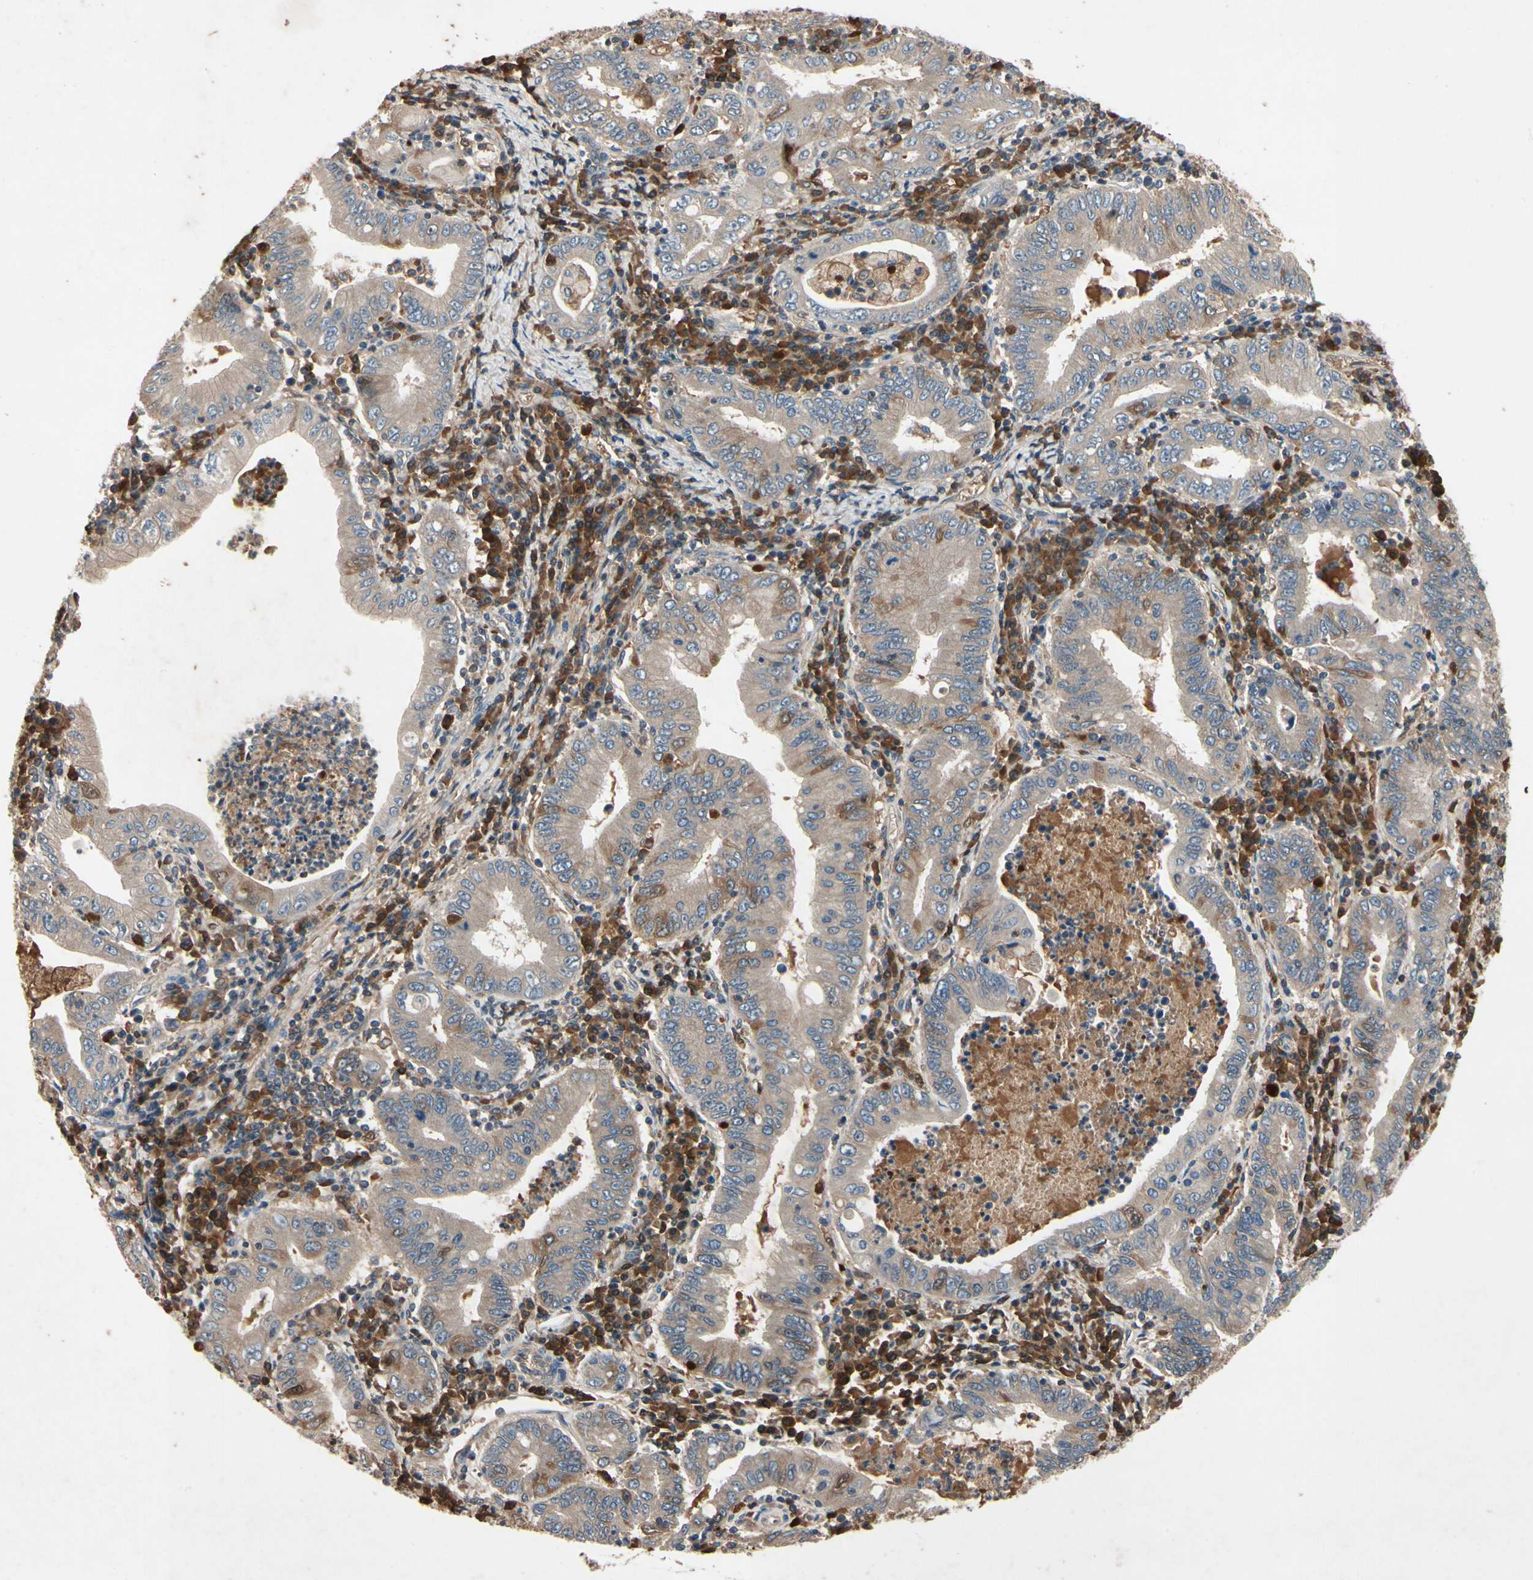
{"staining": {"intensity": "weak", "quantity": "25%-75%", "location": "cytoplasmic/membranous"}, "tissue": "stomach cancer", "cell_type": "Tumor cells", "image_type": "cancer", "snomed": [{"axis": "morphology", "description": "Normal tissue, NOS"}, {"axis": "morphology", "description": "Adenocarcinoma, NOS"}, {"axis": "topography", "description": "Esophagus"}, {"axis": "topography", "description": "Stomach, upper"}, {"axis": "topography", "description": "Peripheral nerve tissue"}], "caption": "Adenocarcinoma (stomach) stained with a brown dye demonstrates weak cytoplasmic/membranous positive staining in about 25%-75% of tumor cells.", "gene": "IL1RL1", "patient": {"sex": "male", "age": 62}}